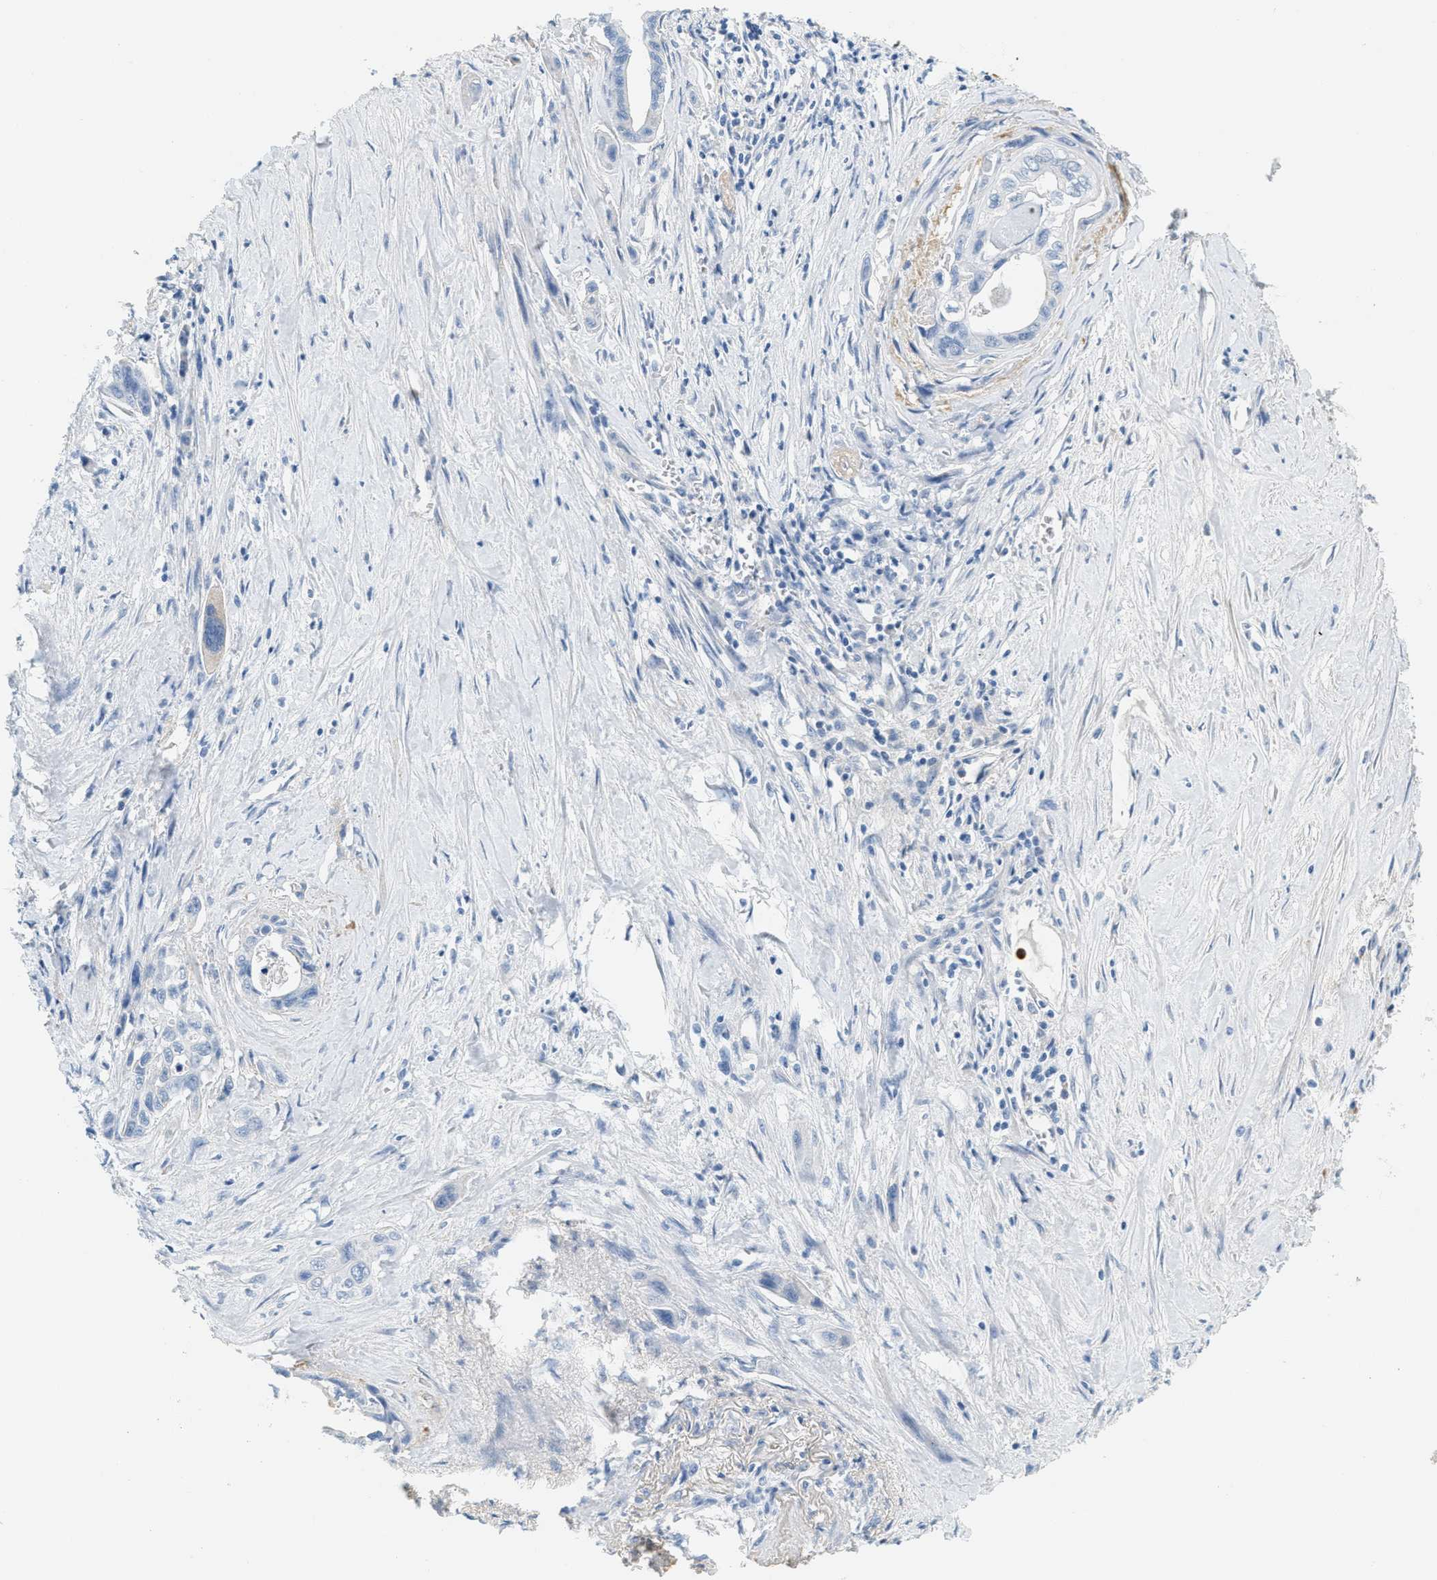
{"staining": {"intensity": "negative", "quantity": "none", "location": "none"}, "tissue": "pancreatic cancer", "cell_type": "Tumor cells", "image_type": "cancer", "snomed": [{"axis": "morphology", "description": "Adenocarcinoma, NOS"}, {"axis": "topography", "description": "Pancreas"}], "caption": "Protein analysis of pancreatic adenocarcinoma shows no significant positivity in tumor cells.", "gene": "LCN2", "patient": {"sex": "male", "age": 73}}